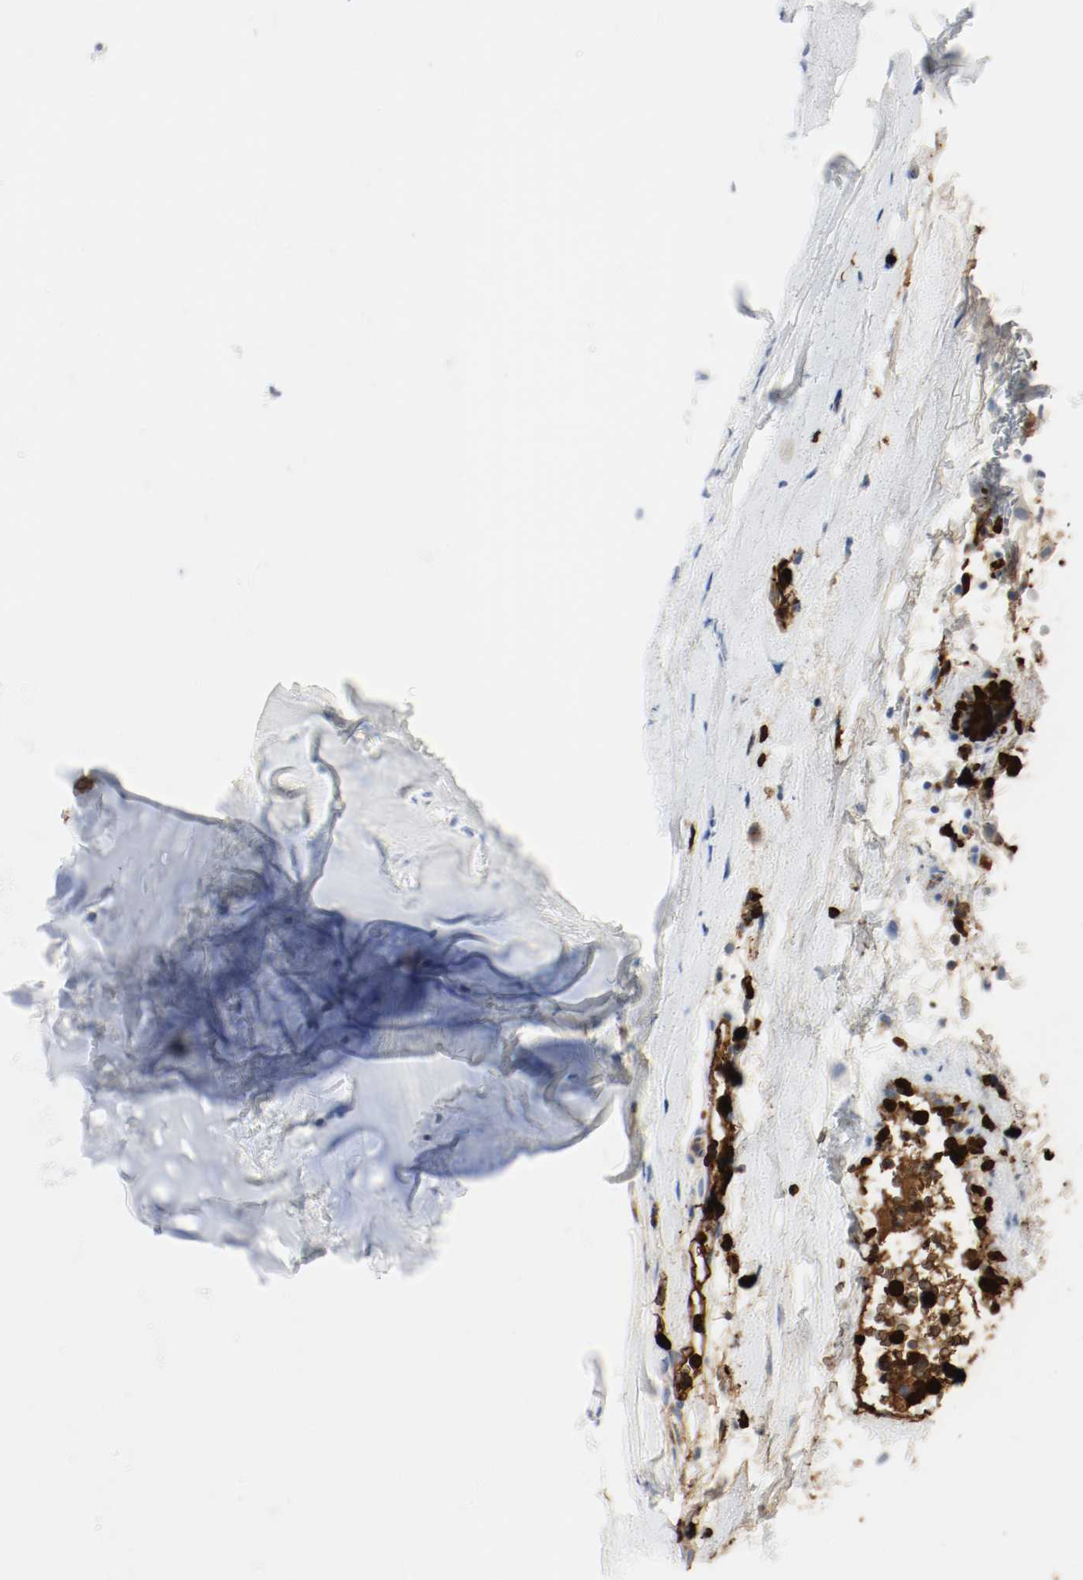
{"staining": {"intensity": "negative", "quantity": "none", "location": "none"}, "tissue": "adipose tissue", "cell_type": "Adipocytes", "image_type": "normal", "snomed": [{"axis": "morphology", "description": "Normal tissue, NOS"}, {"axis": "topography", "description": "Cartilage tissue"}, {"axis": "topography", "description": "Bronchus"}], "caption": "Human adipose tissue stained for a protein using immunohistochemistry (IHC) reveals no staining in adipocytes.", "gene": "S100A9", "patient": {"sex": "female", "age": 73}}